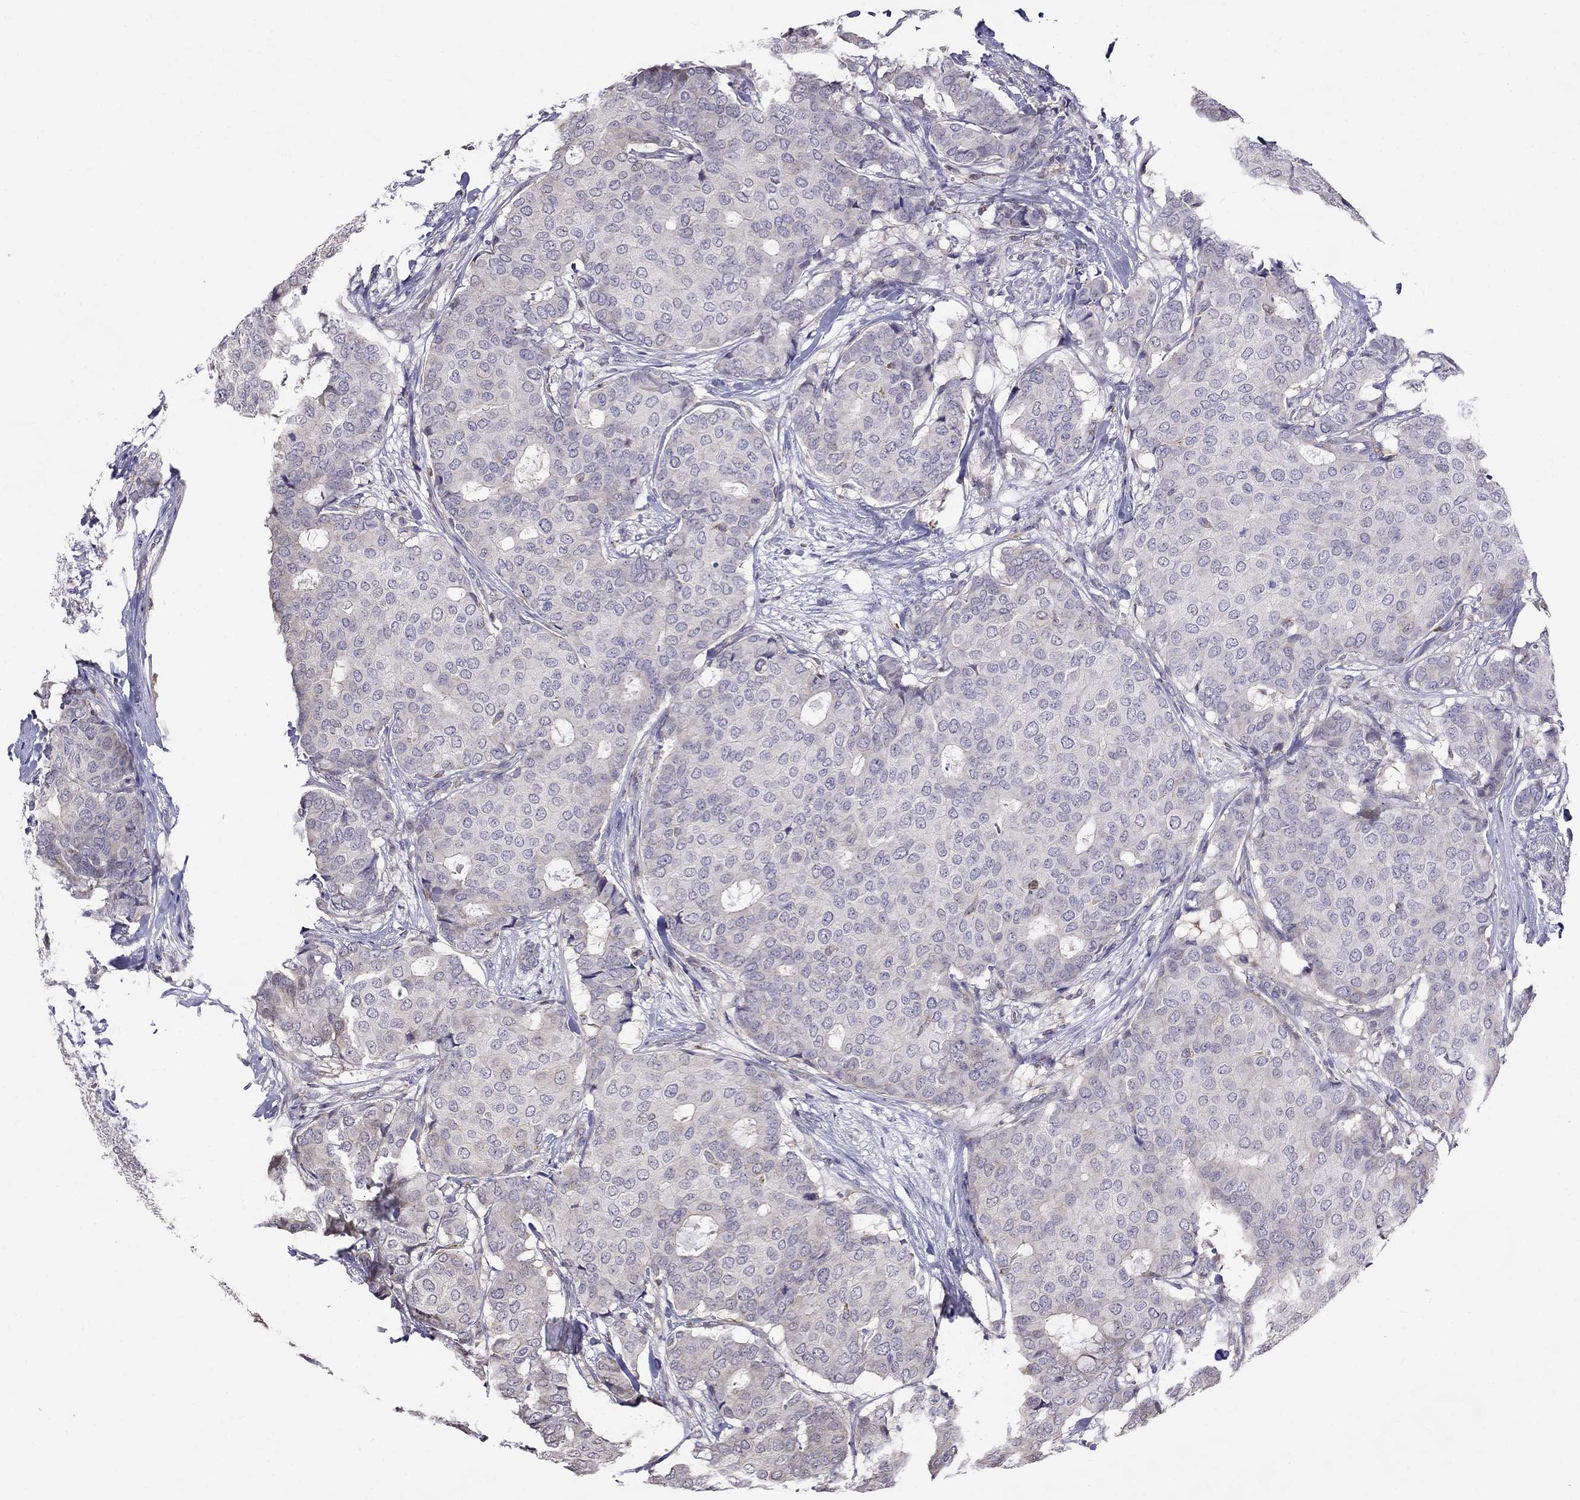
{"staining": {"intensity": "negative", "quantity": "none", "location": "none"}, "tissue": "breast cancer", "cell_type": "Tumor cells", "image_type": "cancer", "snomed": [{"axis": "morphology", "description": "Duct carcinoma"}, {"axis": "topography", "description": "Breast"}], "caption": "The immunohistochemistry photomicrograph has no significant expression in tumor cells of breast cancer tissue.", "gene": "ADAM28", "patient": {"sex": "female", "age": 75}}